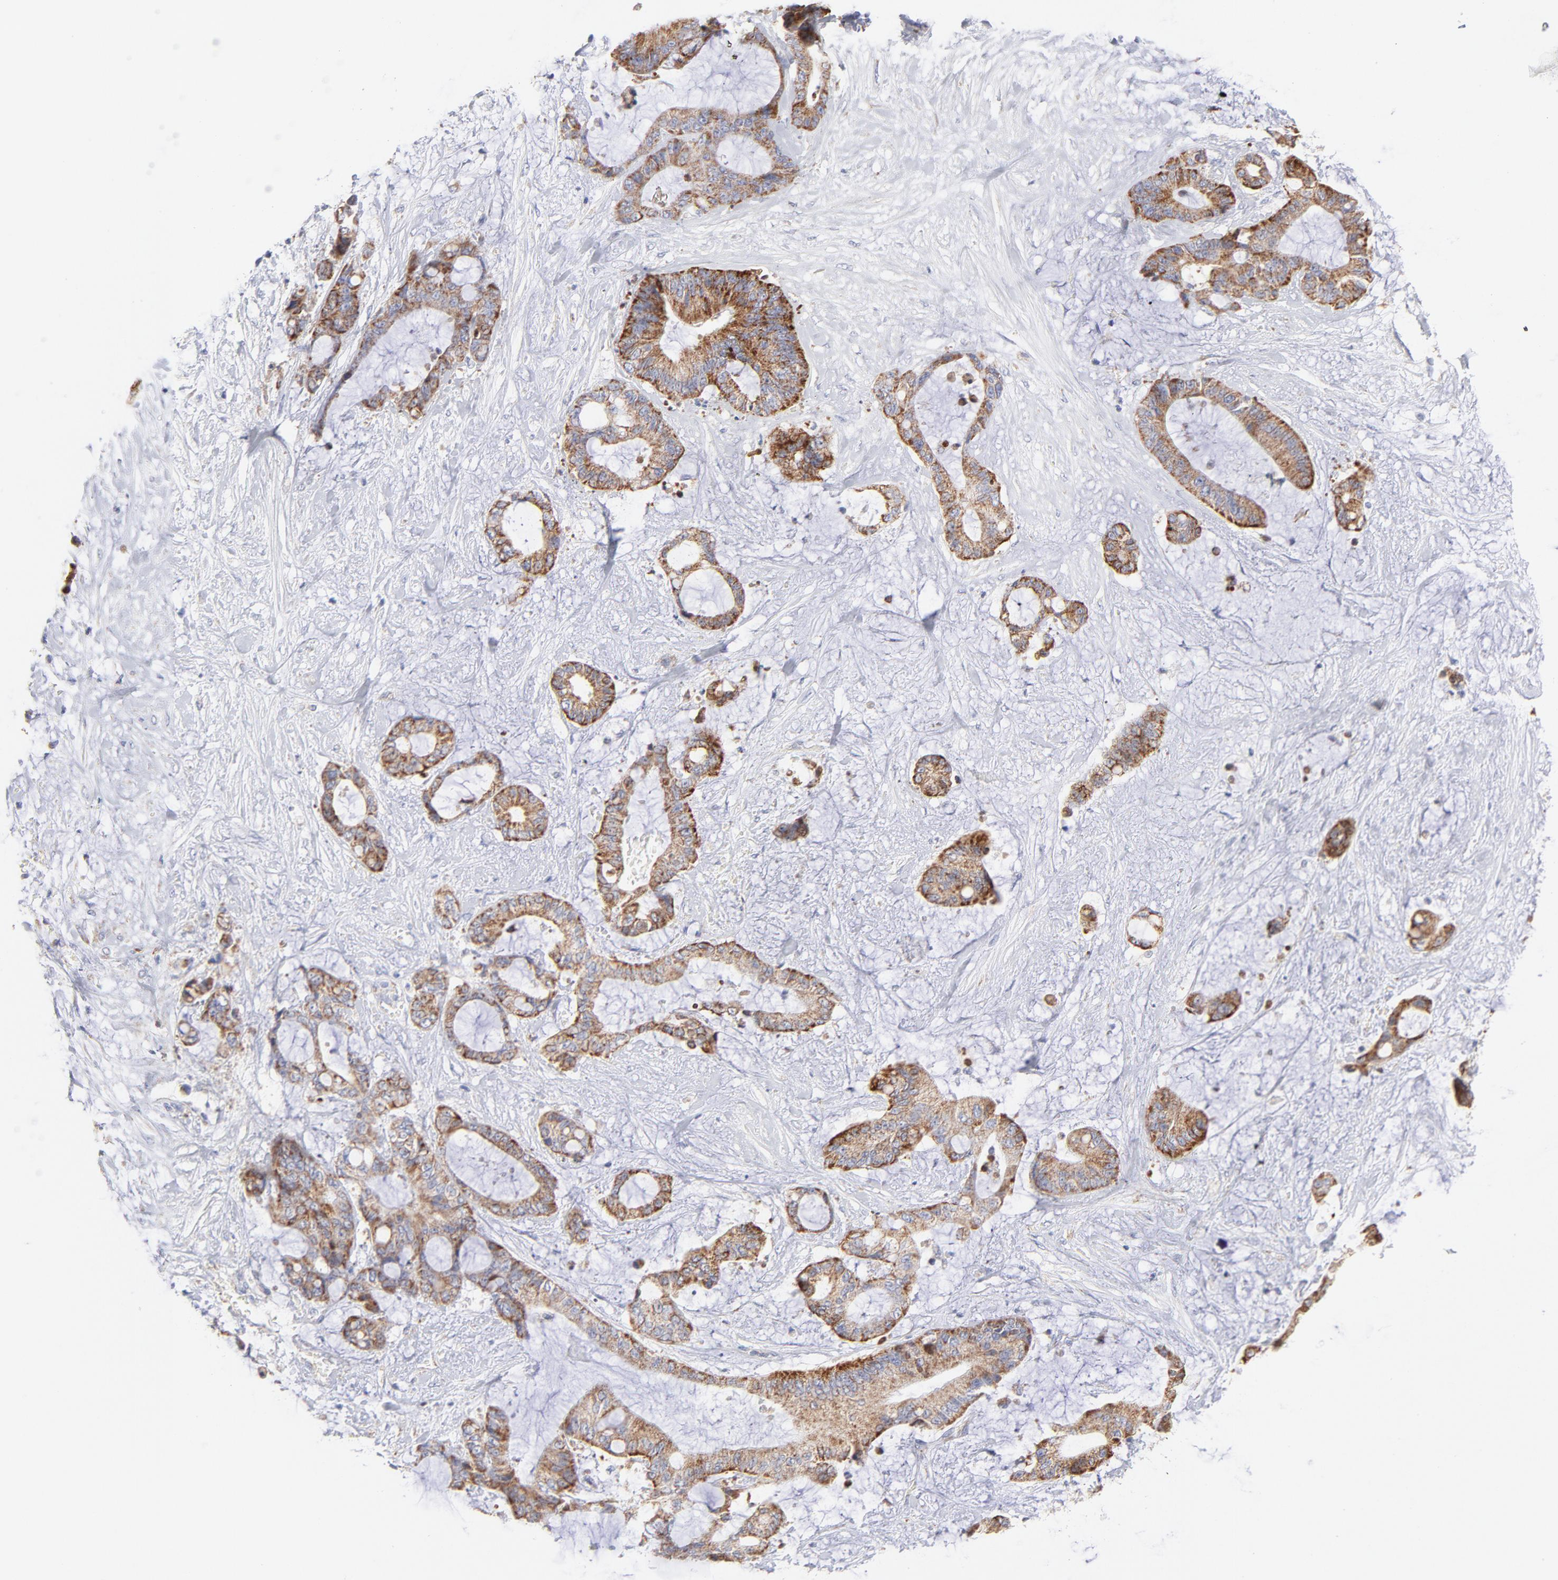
{"staining": {"intensity": "weak", "quantity": ">75%", "location": "cytoplasmic/membranous"}, "tissue": "liver cancer", "cell_type": "Tumor cells", "image_type": "cancer", "snomed": [{"axis": "morphology", "description": "Cholangiocarcinoma"}, {"axis": "topography", "description": "Liver"}], "caption": "This is an image of immunohistochemistry (IHC) staining of liver cholangiocarcinoma, which shows weak expression in the cytoplasmic/membranous of tumor cells.", "gene": "TIMM8A", "patient": {"sex": "female", "age": 73}}